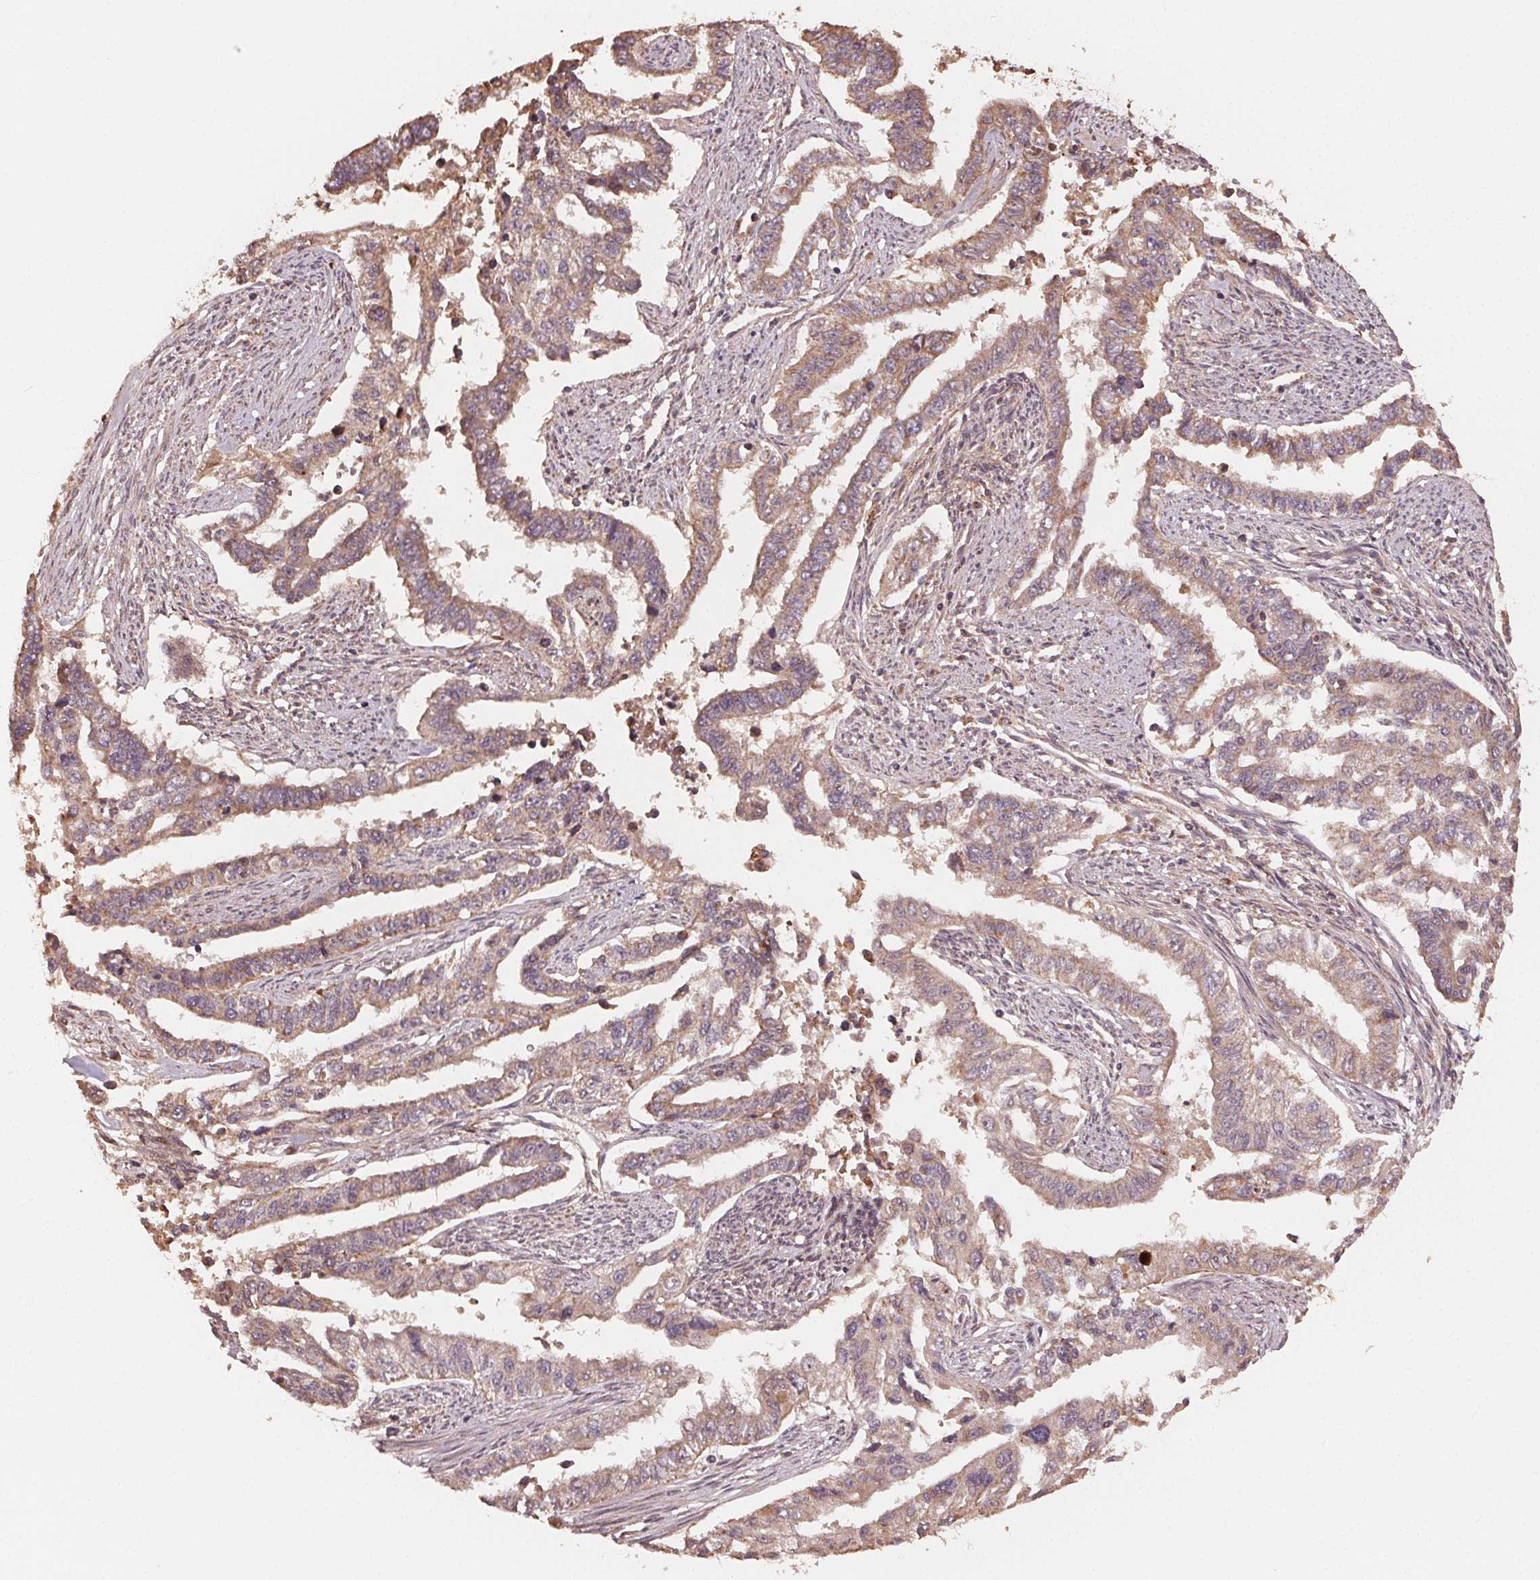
{"staining": {"intensity": "moderate", "quantity": ">75%", "location": "cytoplasmic/membranous"}, "tissue": "endometrial cancer", "cell_type": "Tumor cells", "image_type": "cancer", "snomed": [{"axis": "morphology", "description": "Adenocarcinoma, NOS"}, {"axis": "topography", "description": "Uterus"}], "caption": "This photomicrograph demonstrates IHC staining of human adenocarcinoma (endometrial), with medium moderate cytoplasmic/membranous expression in about >75% of tumor cells.", "gene": "WBP2", "patient": {"sex": "female", "age": 59}}